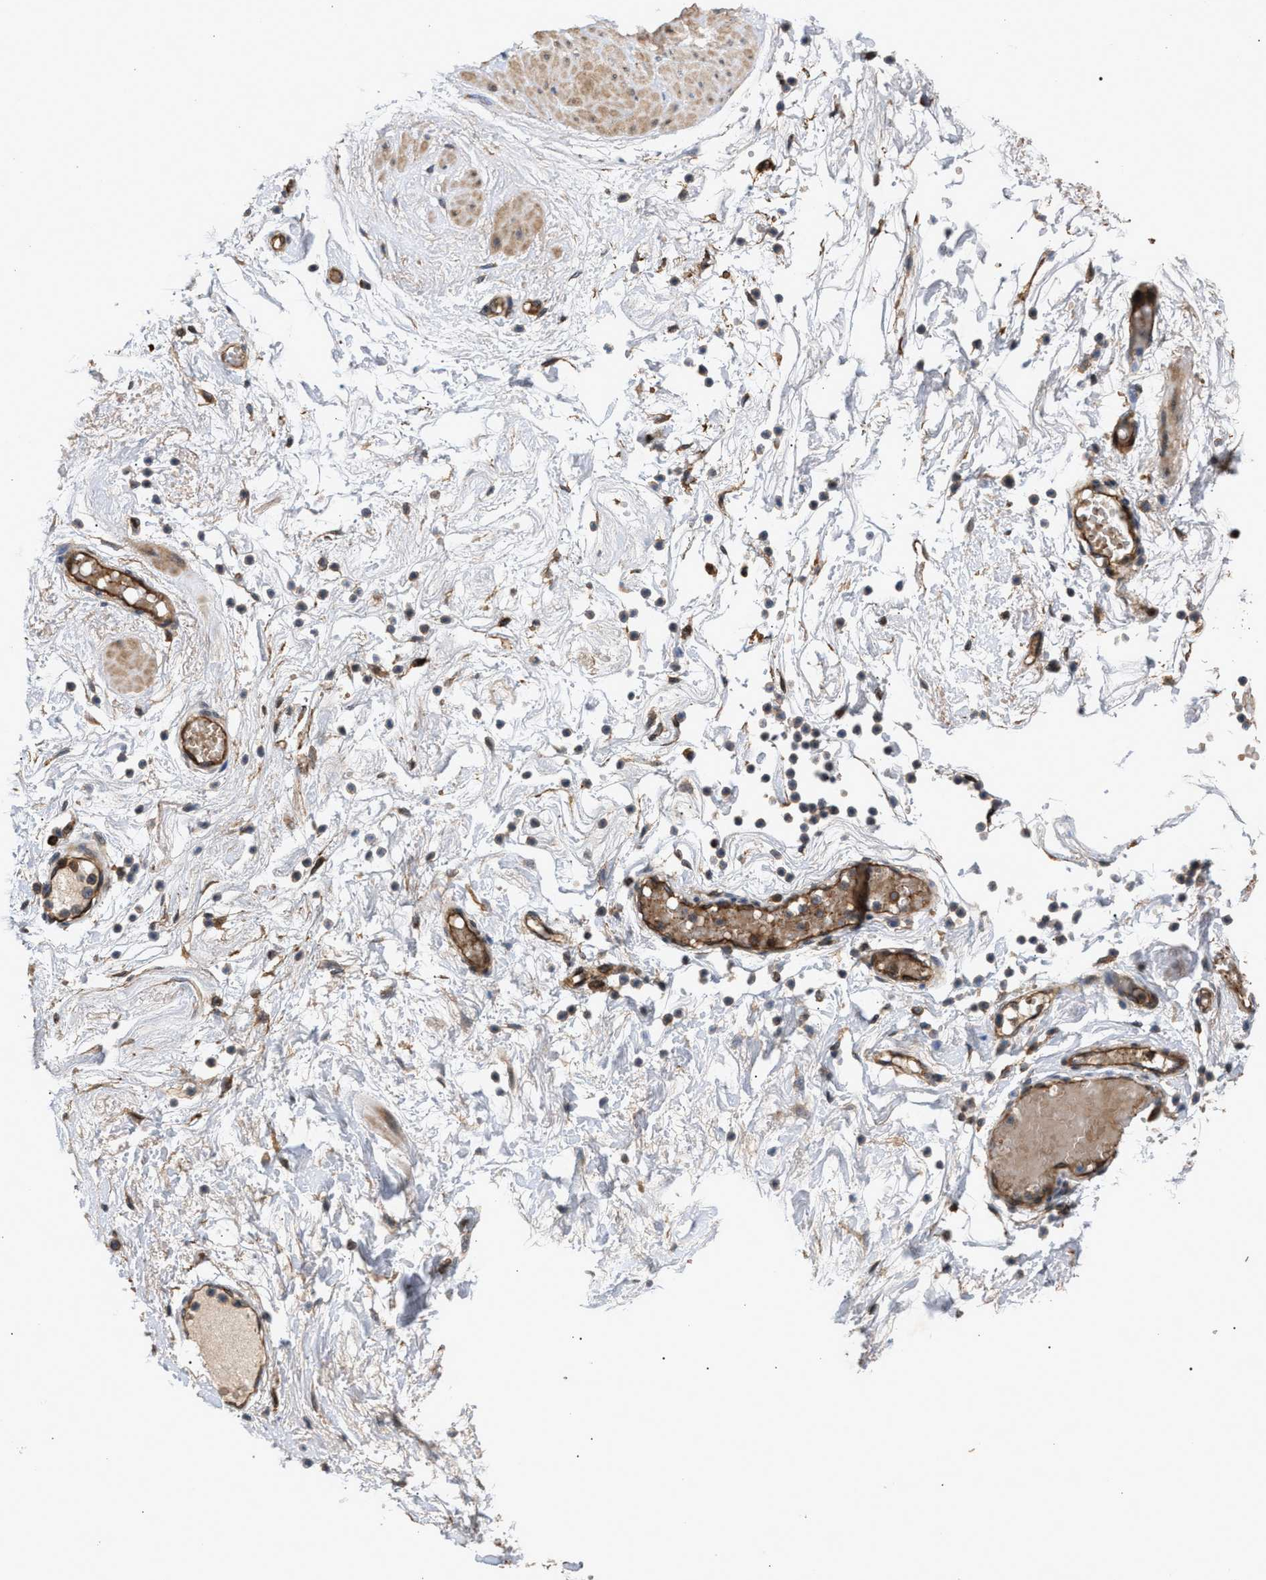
{"staining": {"intensity": "moderate", "quantity": ">75%", "location": "cytoplasmic/membranous"}, "tissue": "adipose tissue", "cell_type": "Adipocytes", "image_type": "normal", "snomed": [{"axis": "morphology", "description": "Normal tissue, NOS"}, {"axis": "topography", "description": "Soft tissue"}, {"axis": "topography", "description": "Vascular tissue"}], "caption": "An IHC histopathology image of normal tissue is shown. Protein staining in brown highlights moderate cytoplasmic/membranous positivity in adipose tissue within adipocytes. (DAB IHC with brightfield microscopy, high magnification).", "gene": "GCC1", "patient": {"sex": "female", "age": 35}}